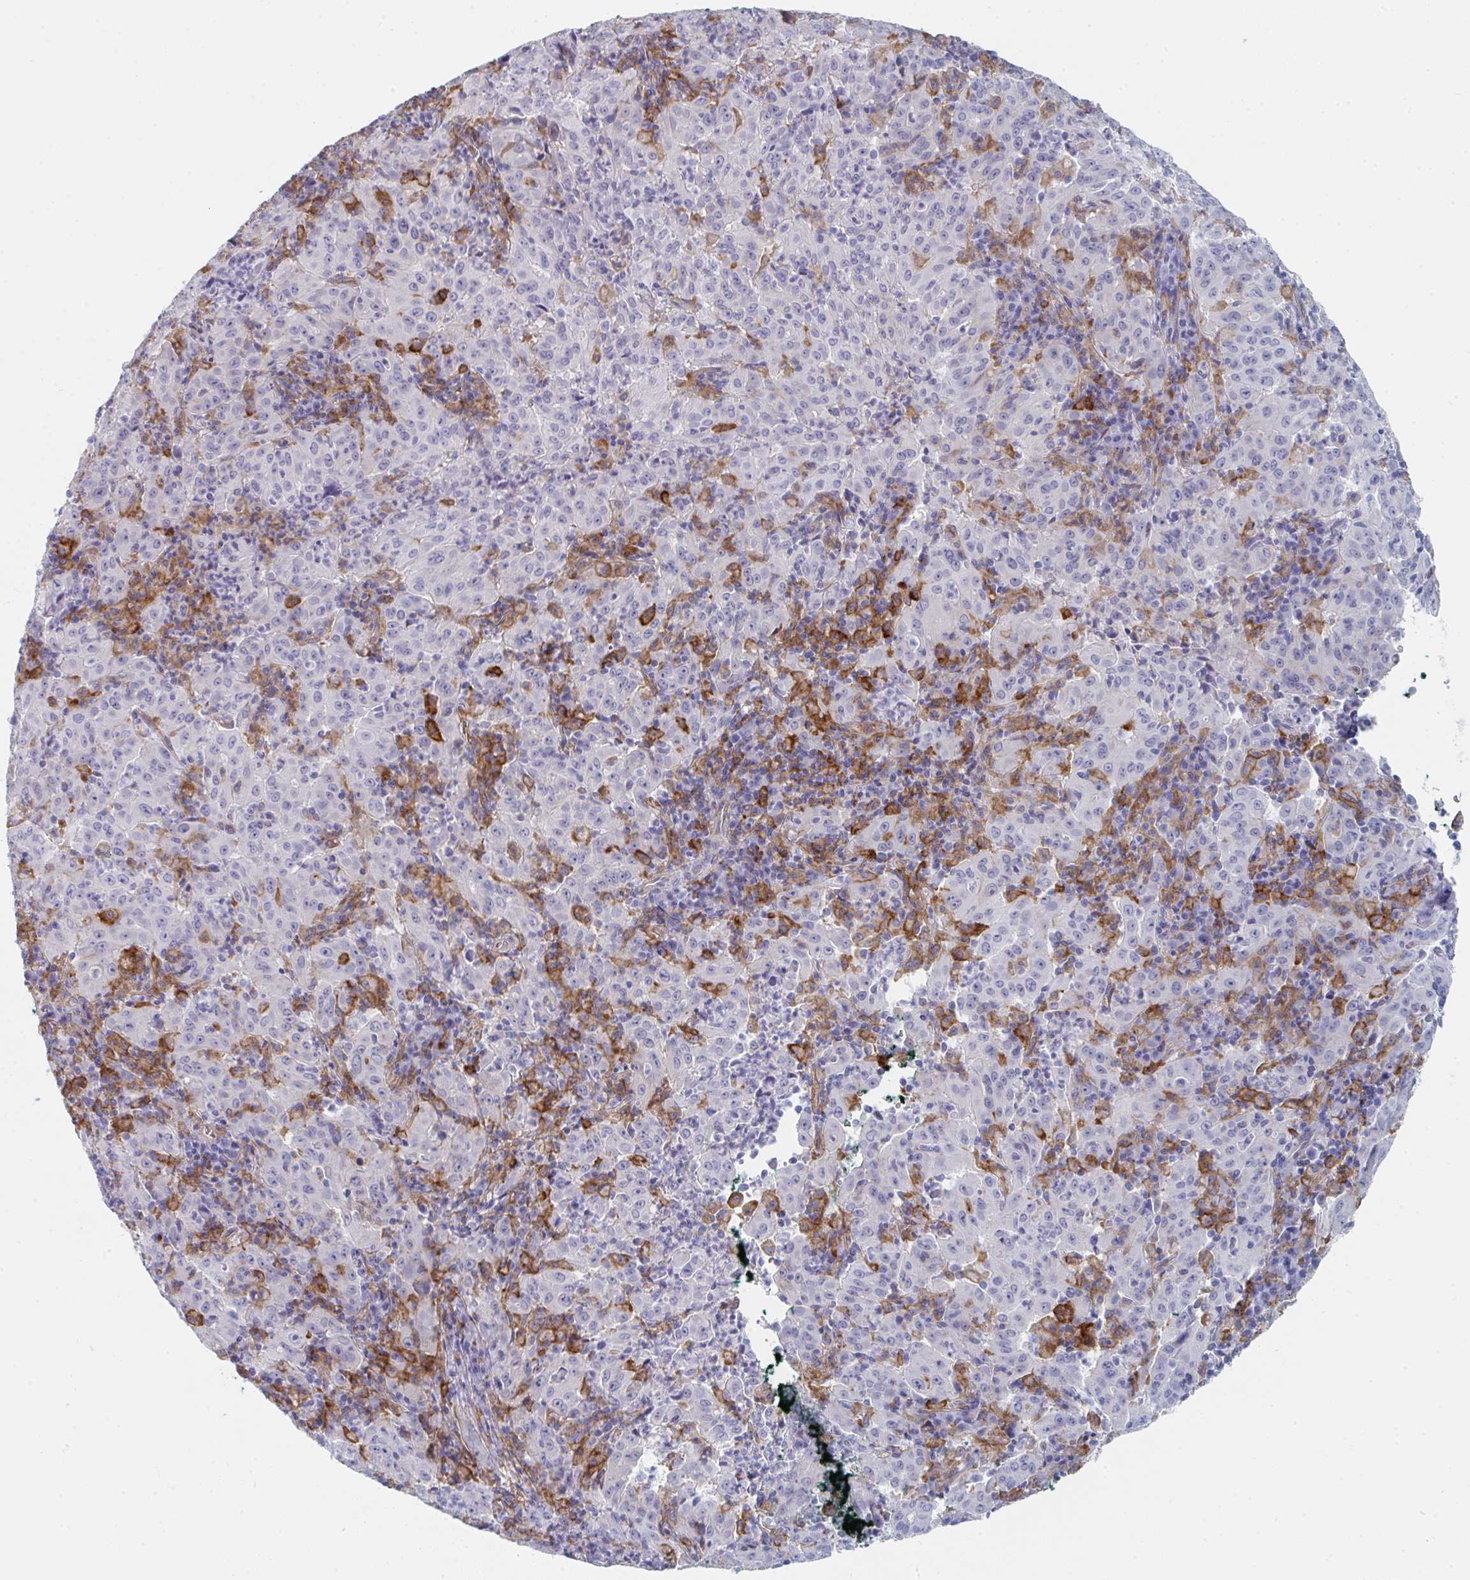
{"staining": {"intensity": "moderate", "quantity": "<25%", "location": "cytoplasmic/membranous"}, "tissue": "pancreatic cancer", "cell_type": "Tumor cells", "image_type": "cancer", "snomed": [{"axis": "morphology", "description": "Adenocarcinoma, NOS"}, {"axis": "topography", "description": "Pancreas"}], "caption": "Immunohistochemistry image of neoplastic tissue: pancreatic cancer stained using immunohistochemistry exhibits low levels of moderate protein expression localized specifically in the cytoplasmic/membranous of tumor cells, appearing as a cytoplasmic/membranous brown color.", "gene": "DAB2", "patient": {"sex": "male", "age": 63}}